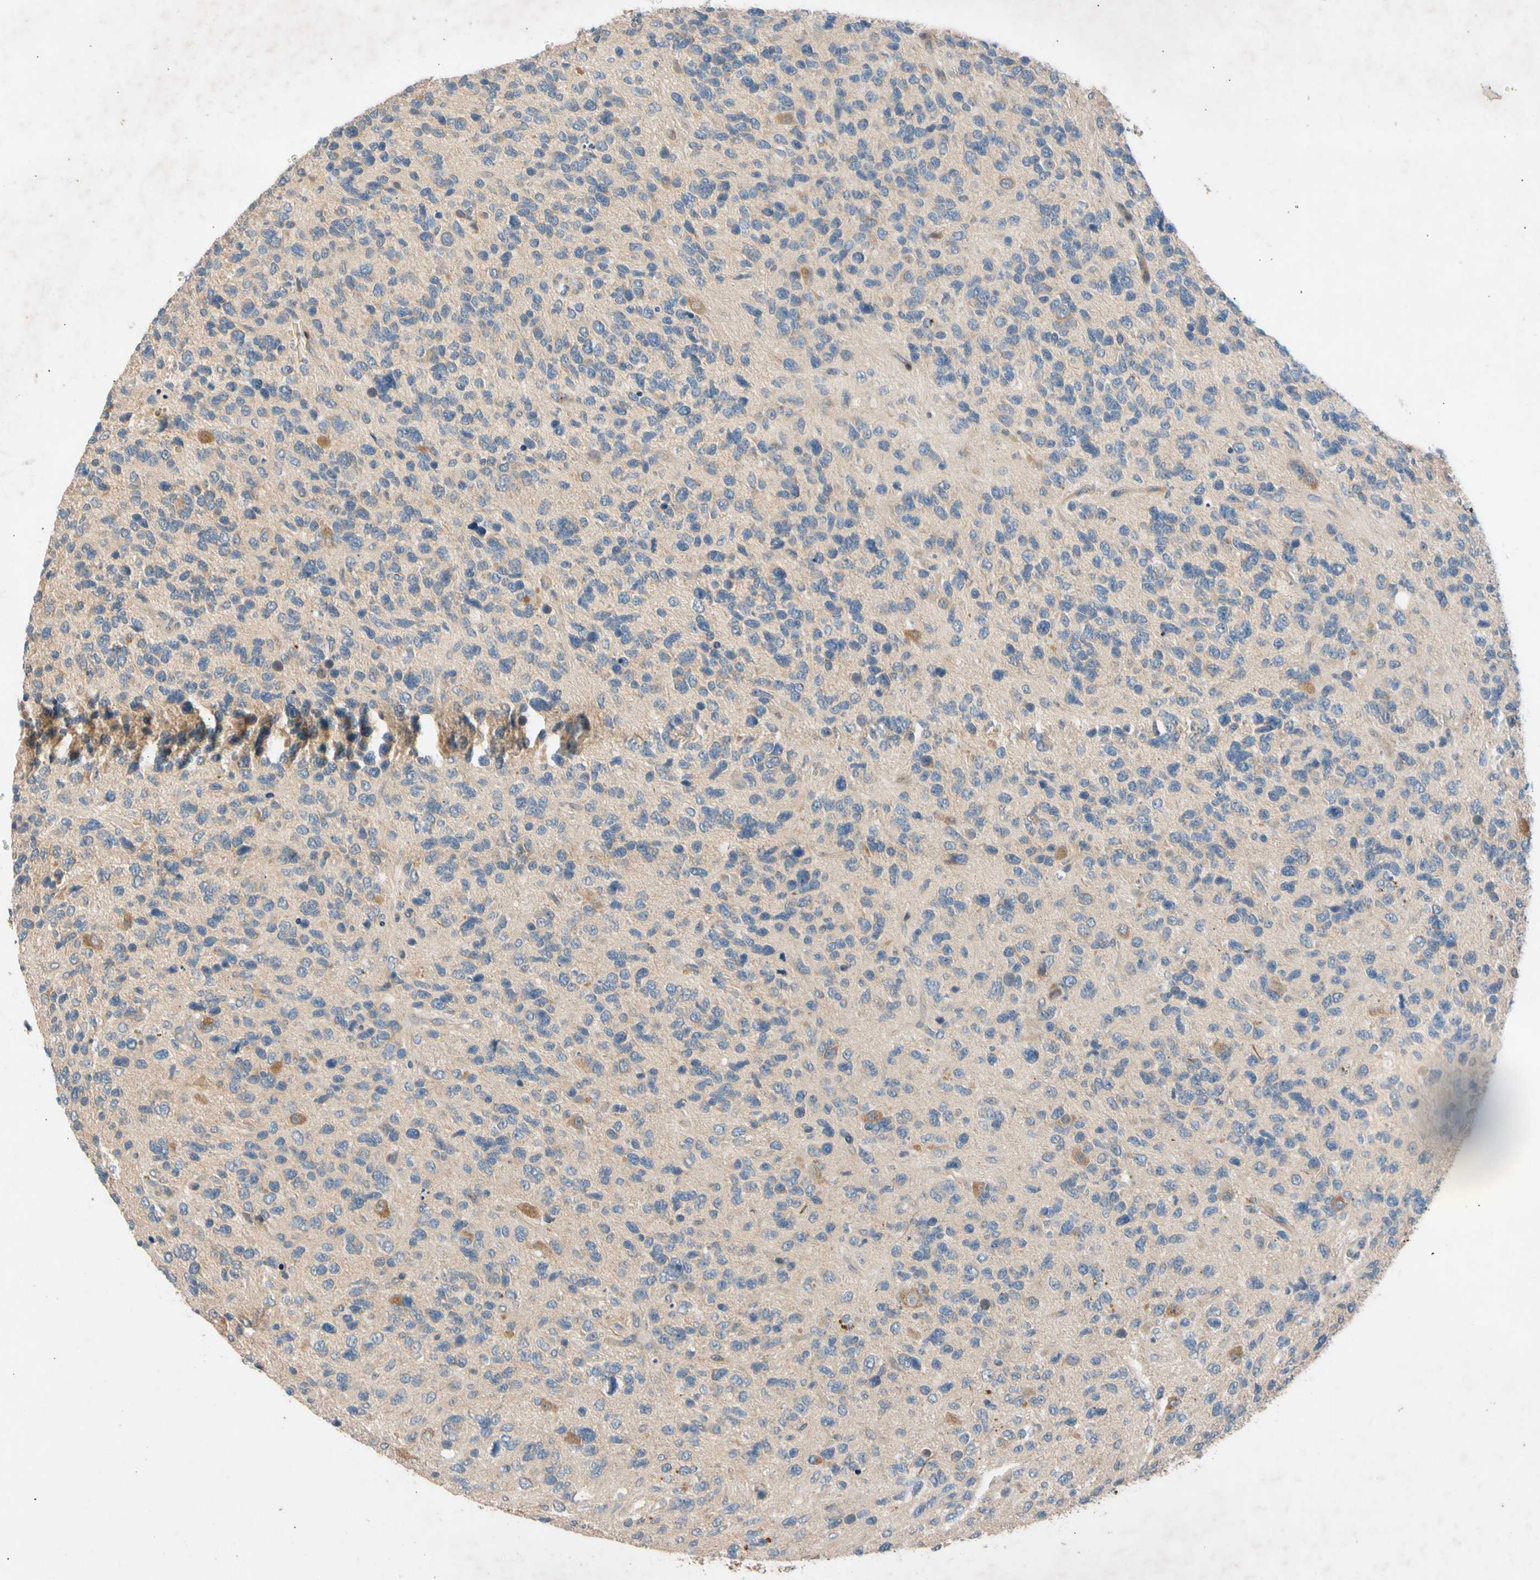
{"staining": {"intensity": "moderate", "quantity": "<25%", "location": "cytoplasmic/membranous"}, "tissue": "glioma", "cell_type": "Tumor cells", "image_type": "cancer", "snomed": [{"axis": "morphology", "description": "Glioma, malignant, High grade"}, {"axis": "topography", "description": "Brain"}], "caption": "Human glioma stained with a protein marker exhibits moderate staining in tumor cells.", "gene": "CNST", "patient": {"sex": "female", "age": 58}}